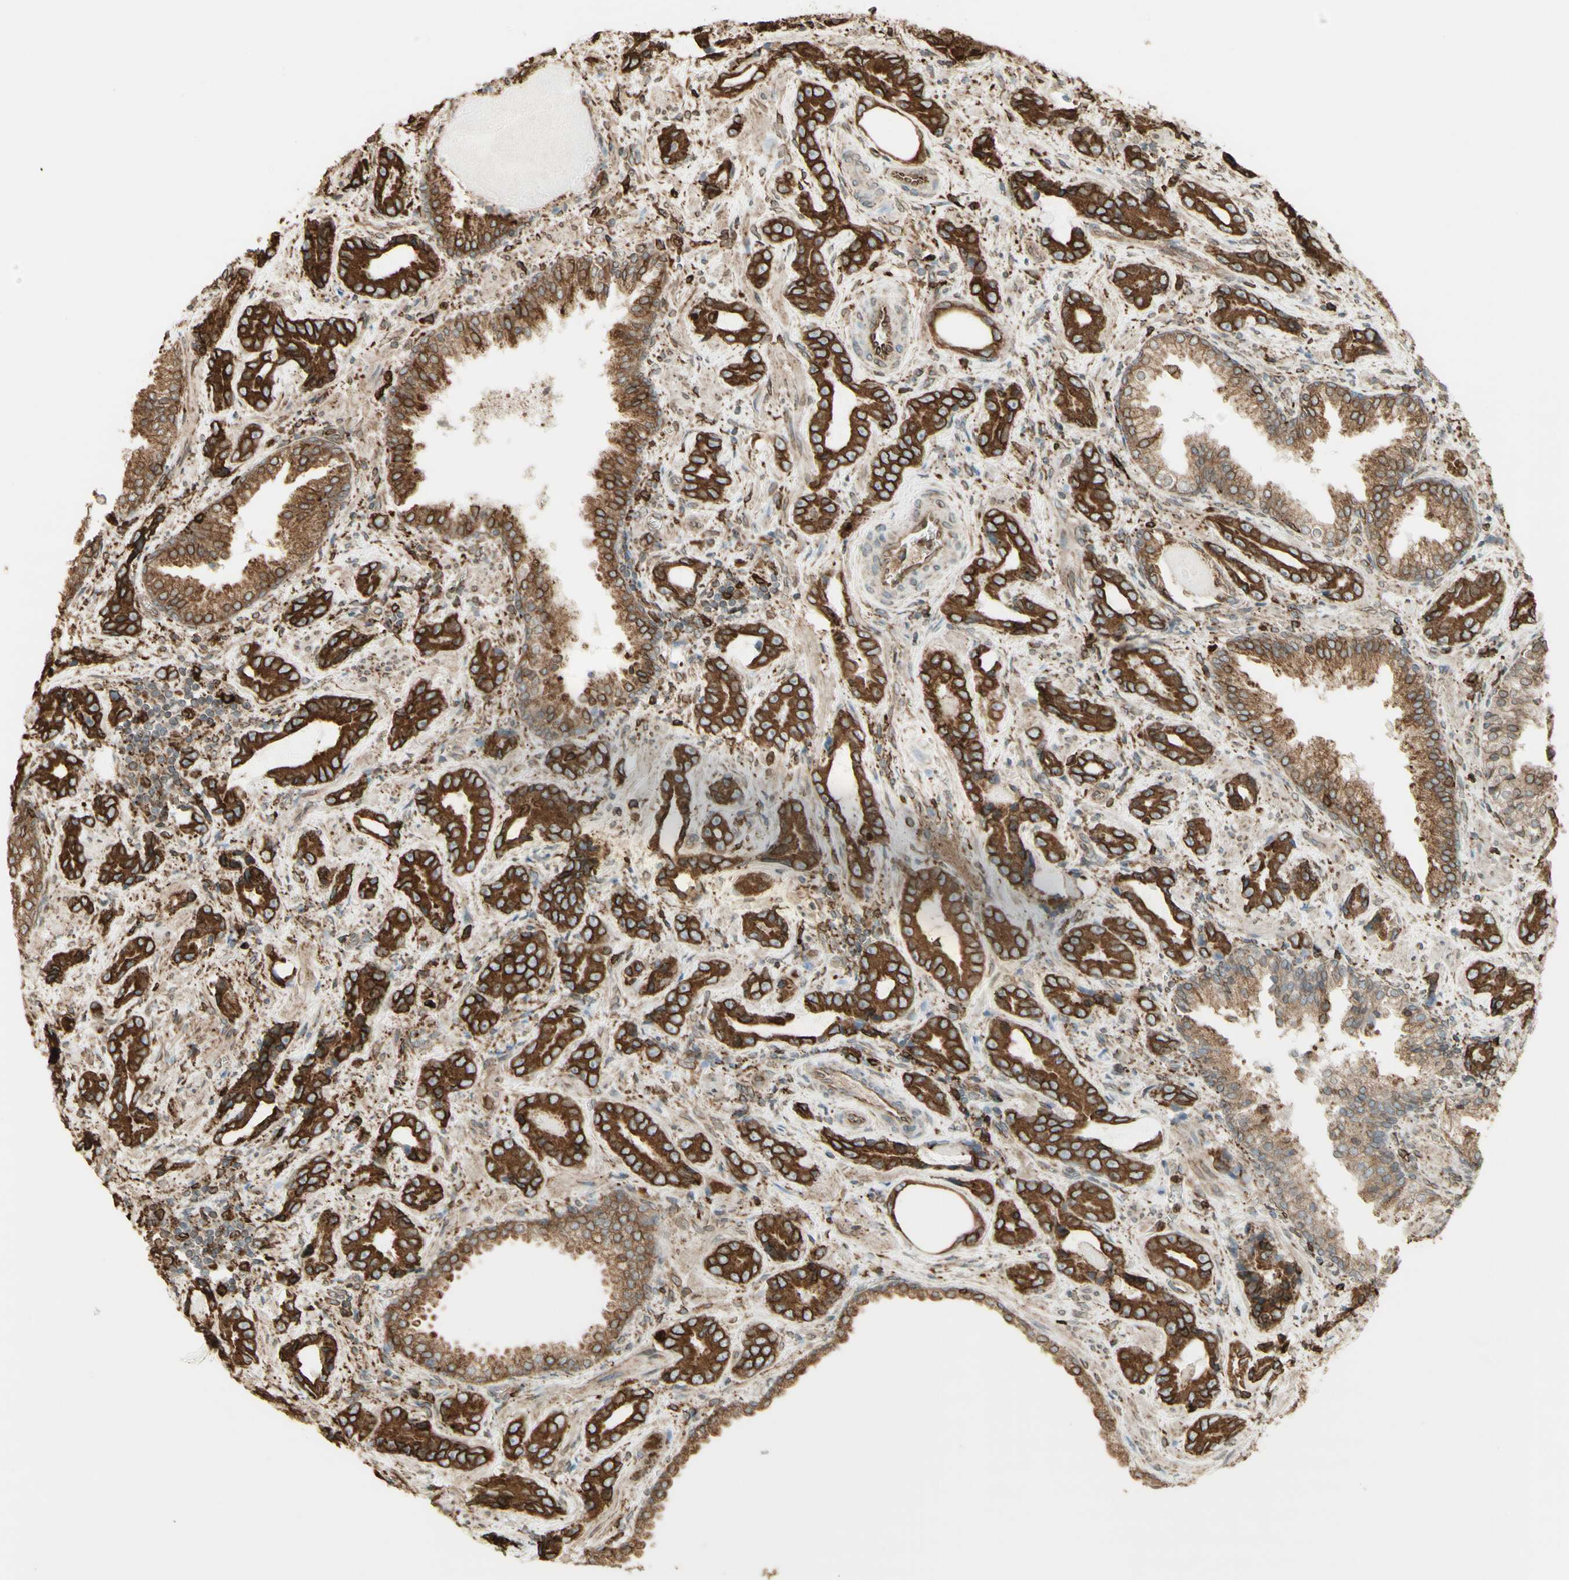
{"staining": {"intensity": "moderate", "quantity": ">75%", "location": "cytoplasmic/membranous"}, "tissue": "prostate cancer", "cell_type": "Tumor cells", "image_type": "cancer", "snomed": [{"axis": "morphology", "description": "Adenocarcinoma, Low grade"}, {"axis": "topography", "description": "Prostate"}], "caption": "There is medium levels of moderate cytoplasmic/membranous expression in tumor cells of adenocarcinoma (low-grade) (prostate), as demonstrated by immunohistochemical staining (brown color).", "gene": "CANX", "patient": {"sex": "male", "age": 60}}